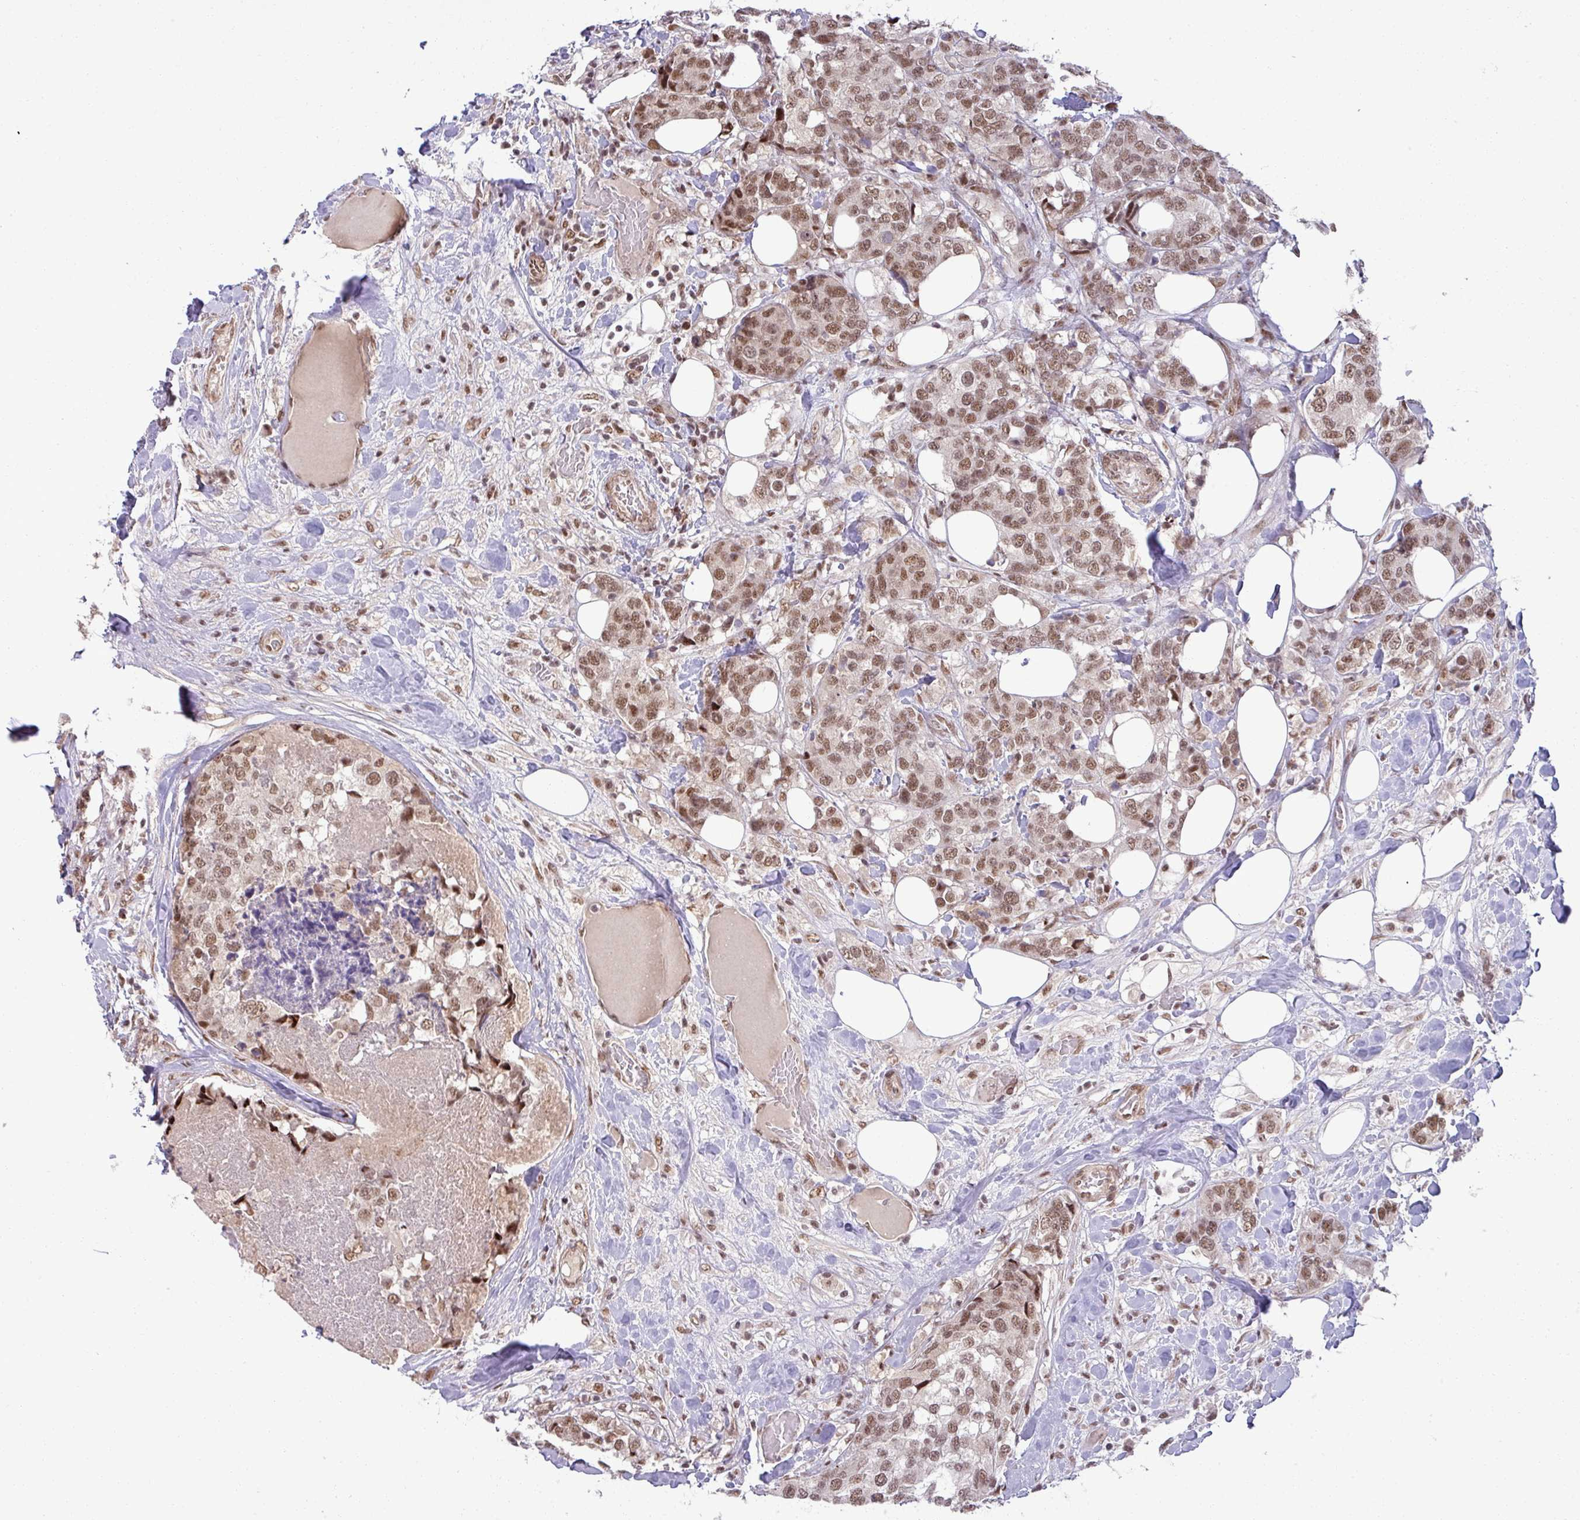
{"staining": {"intensity": "moderate", "quantity": ">75%", "location": "nuclear"}, "tissue": "breast cancer", "cell_type": "Tumor cells", "image_type": "cancer", "snomed": [{"axis": "morphology", "description": "Lobular carcinoma"}, {"axis": "topography", "description": "Breast"}], "caption": "Protein analysis of breast lobular carcinoma tissue exhibits moderate nuclear expression in about >75% of tumor cells. The staining was performed using DAB, with brown indicating positive protein expression. Nuclei are stained blue with hematoxylin.", "gene": "PTPN20", "patient": {"sex": "female", "age": 59}}